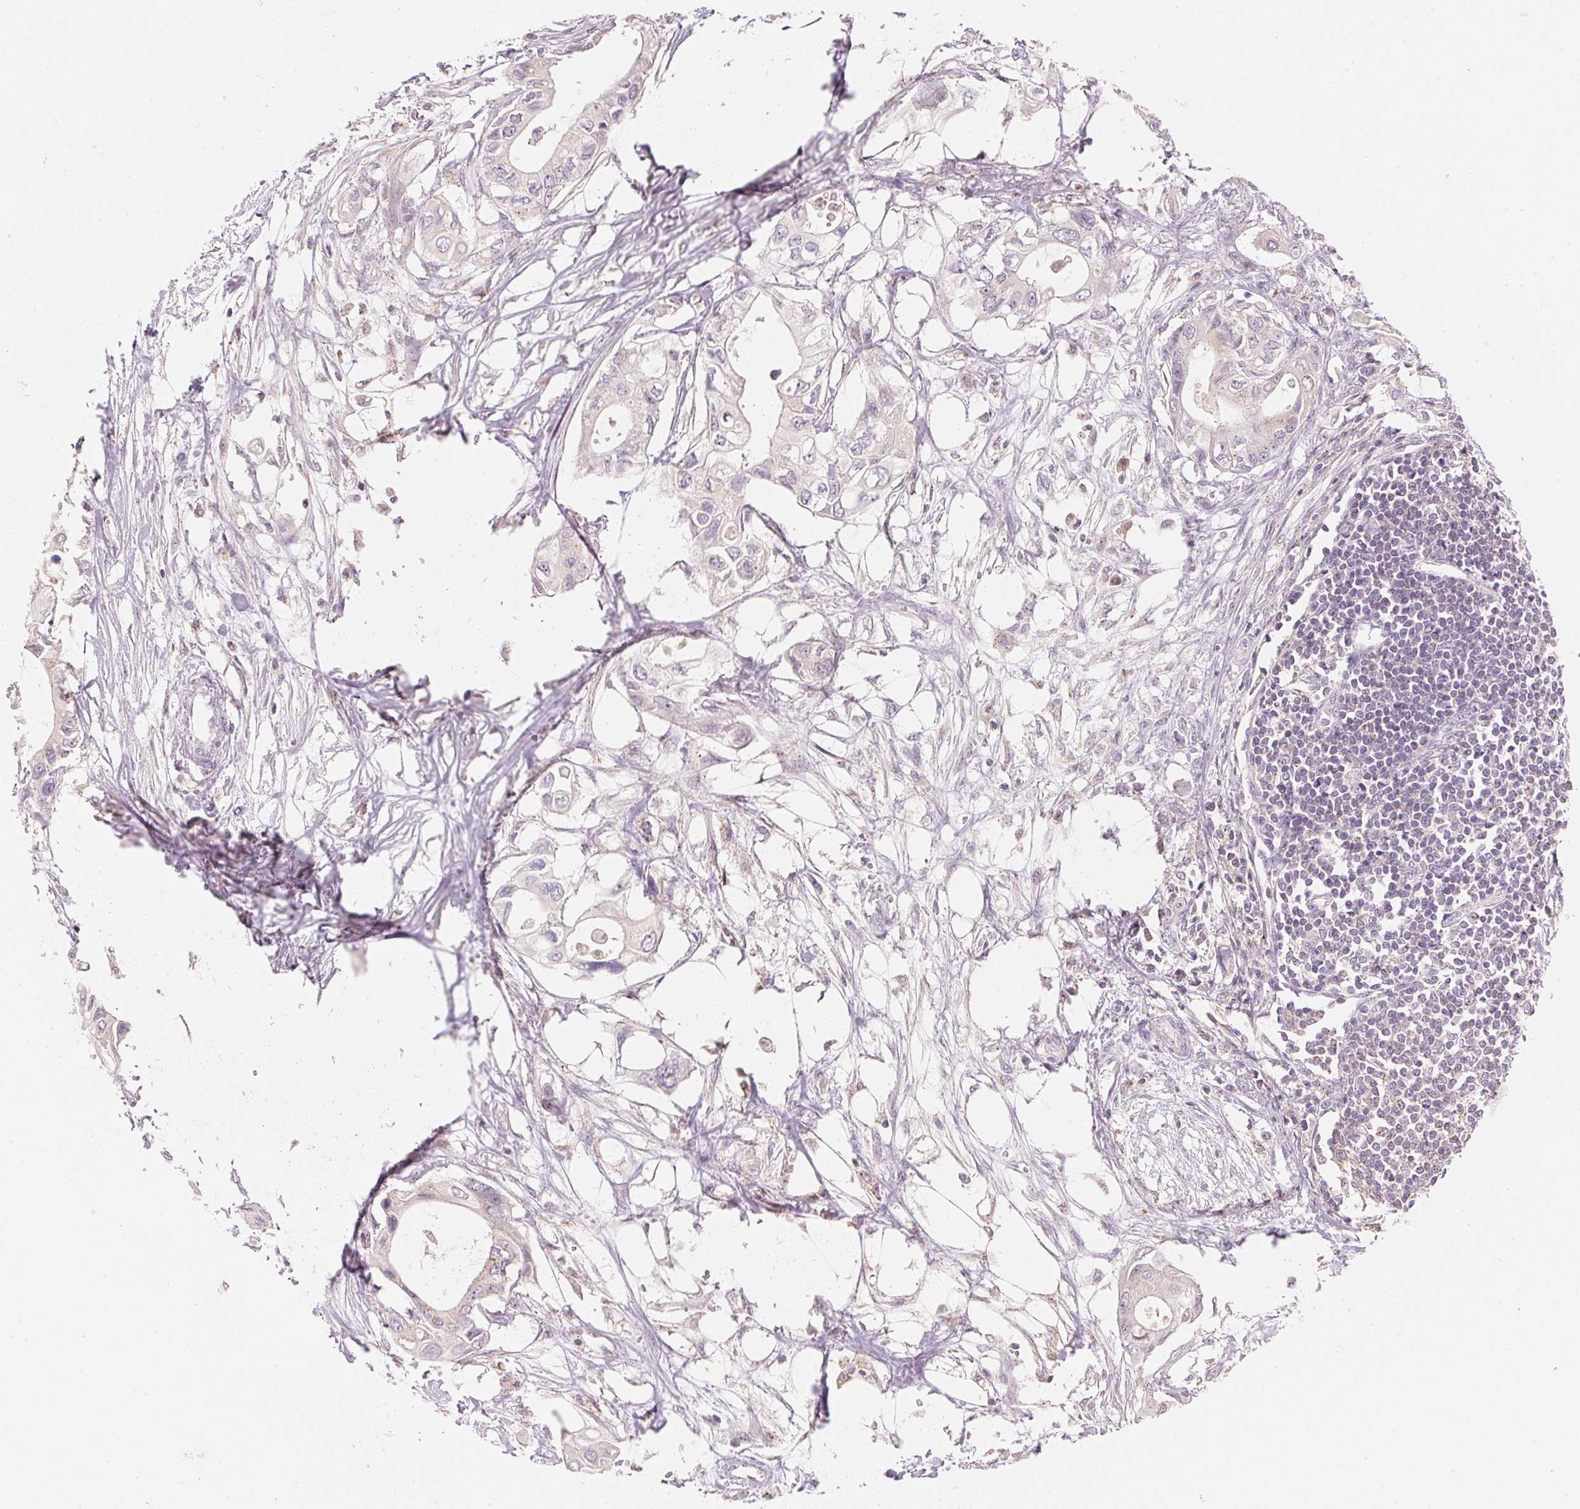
{"staining": {"intensity": "negative", "quantity": "none", "location": "none"}, "tissue": "pancreatic cancer", "cell_type": "Tumor cells", "image_type": "cancer", "snomed": [{"axis": "morphology", "description": "Adenocarcinoma, NOS"}, {"axis": "topography", "description": "Pancreas"}], "caption": "Immunohistochemistry photomicrograph of neoplastic tissue: human pancreatic cancer (adenocarcinoma) stained with DAB (3,3'-diaminobenzidine) exhibits no significant protein positivity in tumor cells. The staining is performed using DAB (3,3'-diaminobenzidine) brown chromogen with nuclei counter-stained in using hematoxylin.", "gene": "HOXB13", "patient": {"sex": "female", "age": 63}}